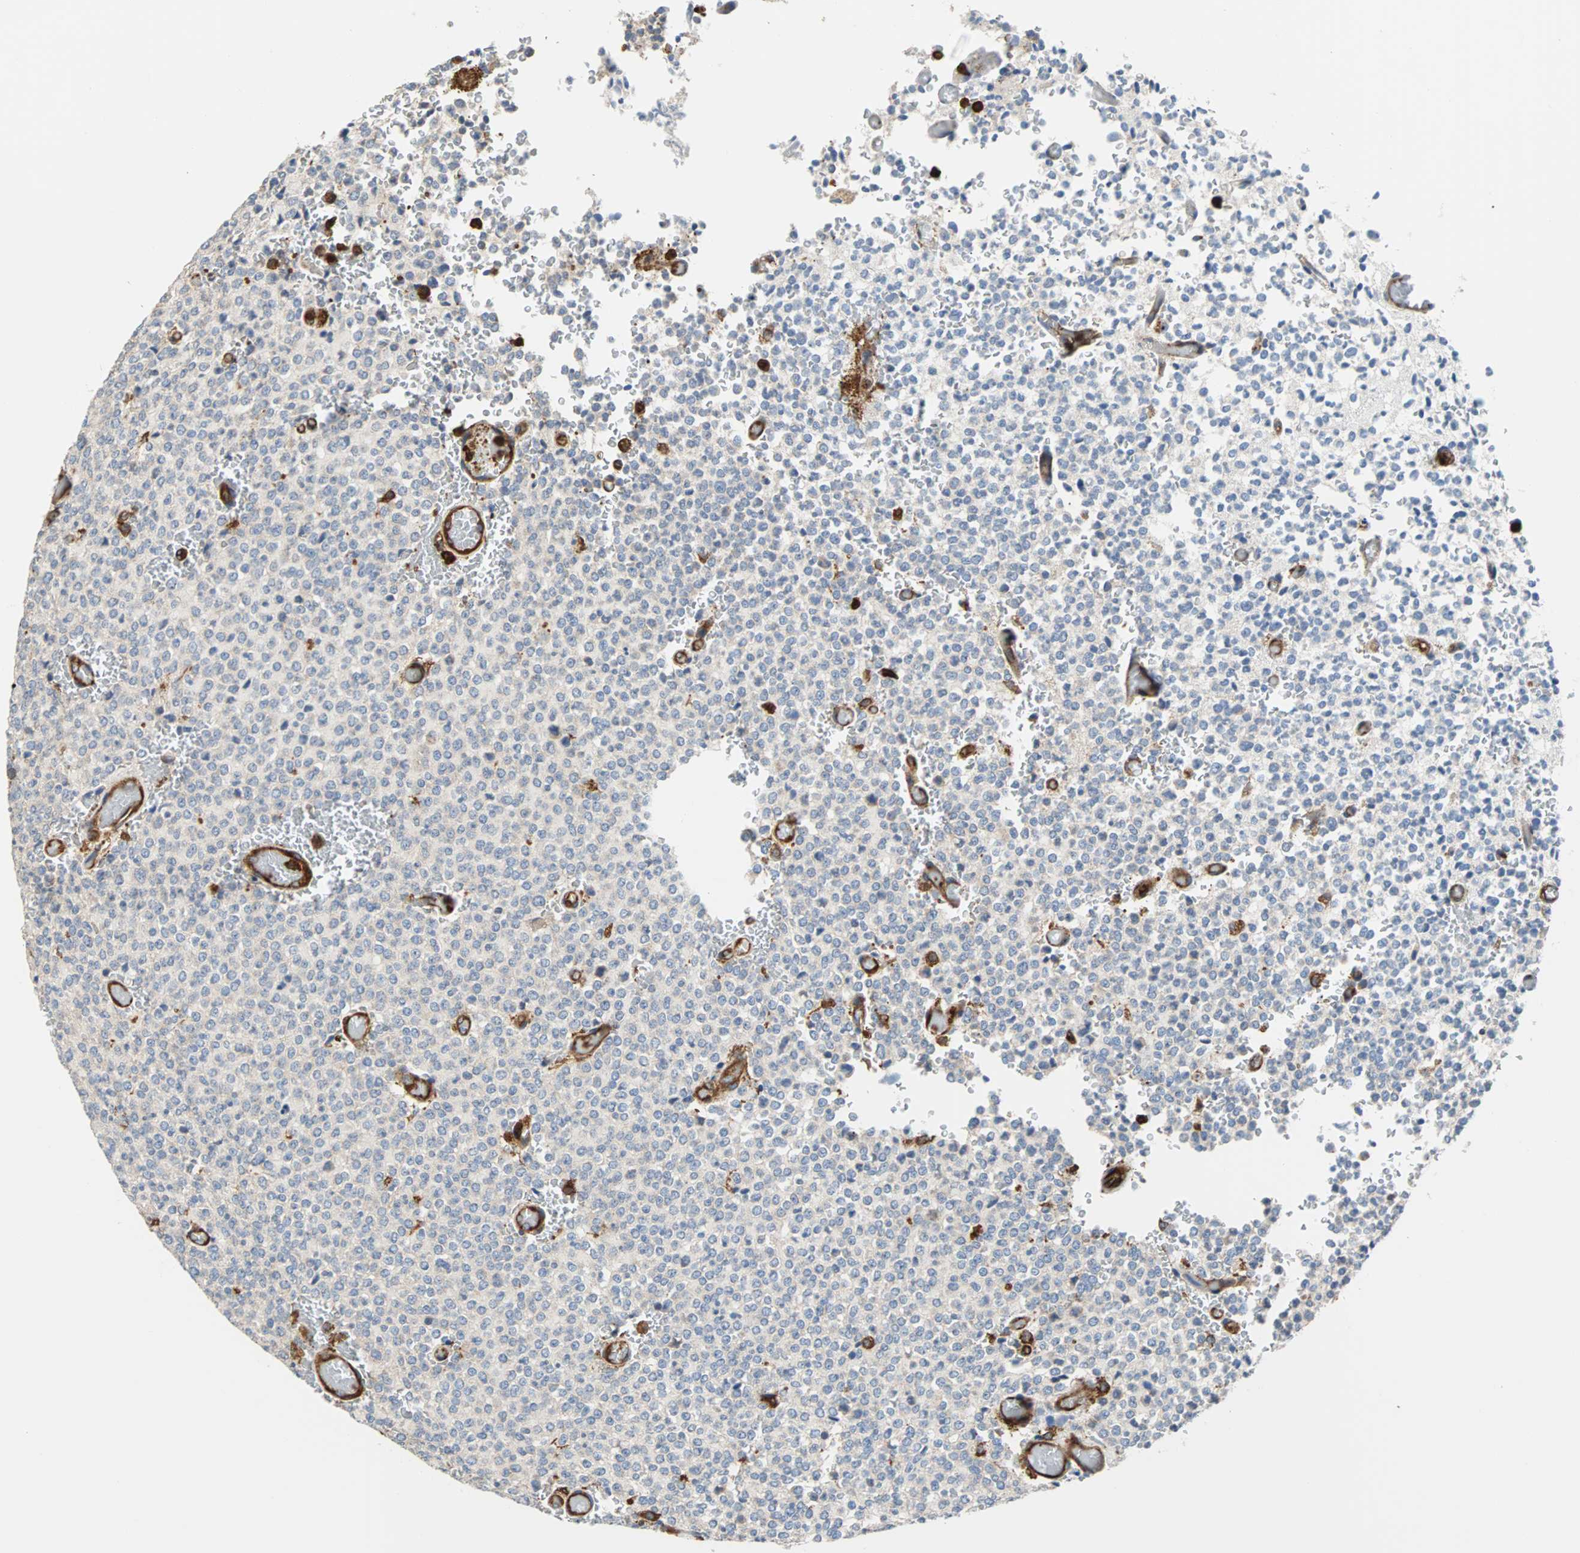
{"staining": {"intensity": "negative", "quantity": "none", "location": "none"}, "tissue": "glioma", "cell_type": "Tumor cells", "image_type": "cancer", "snomed": [{"axis": "morphology", "description": "Glioma, malignant, High grade"}, {"axis": "topography", "description": "pancreas cauda"}], "caption": "Protein analysis of malignant high-grade glioma shows no significant expression in tumor cells.", "gene": "PLCG2", "patient": {"sex": "male", "age": 60}}